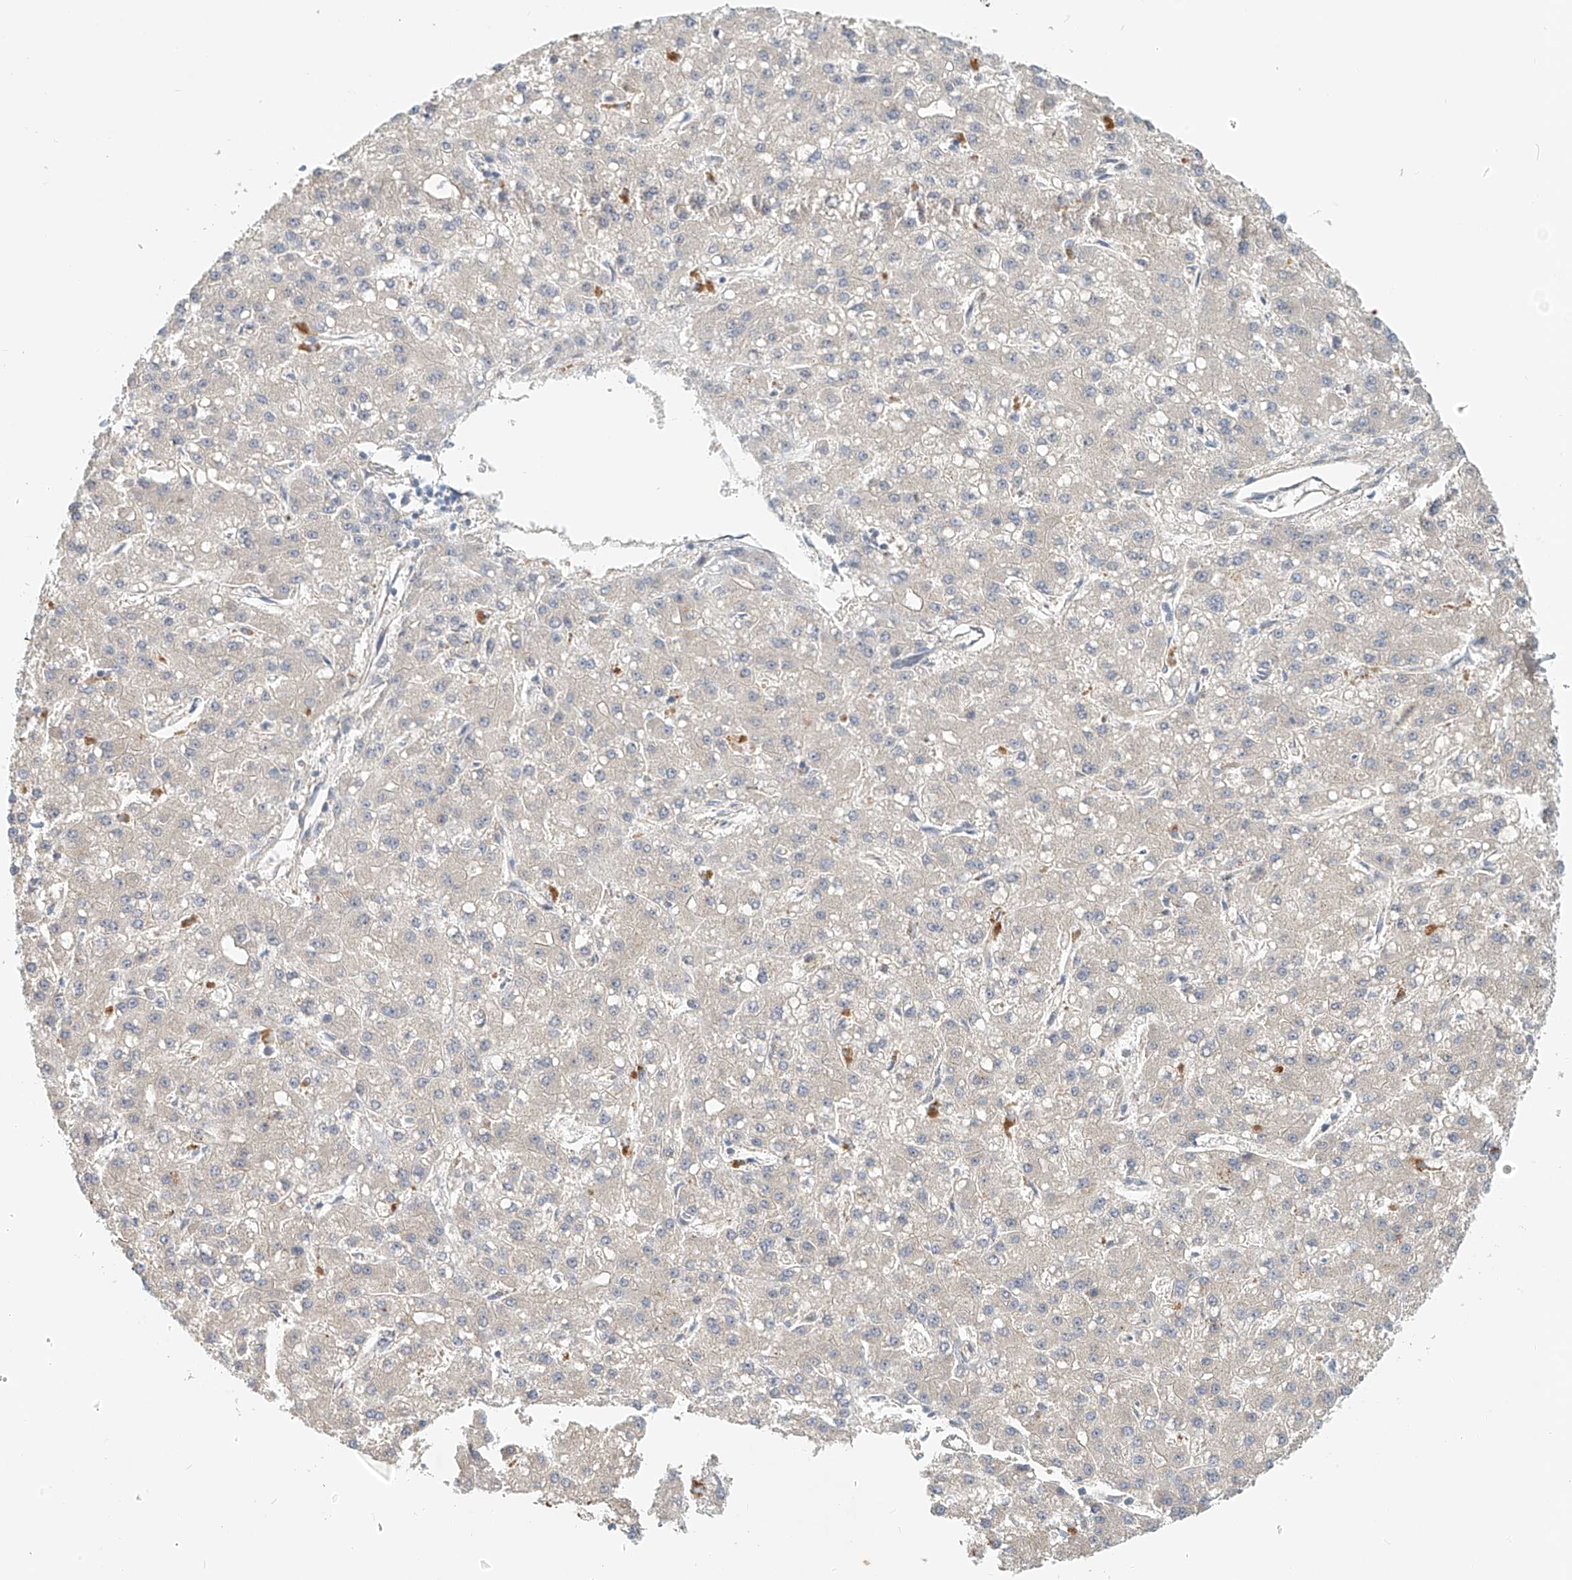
{"staining": {"intensity": "negative", "quantity": "none", "location": "none"}, "tissue": "liver cancer", "cell_type": "Tumor cells", "image_type": "cancer", "snomed": [{"axis": "morphology", "description": "Carcinoma, Hepatocellular, NOS"}, {"axis": "topography", "description": "Liver"}], "caption": "Liver hepatocellular carcinoma stained for a protein using immunohistochemistry displays no staining tumor cells.", "gene": "LYRM9", "patient": {"sex": "male", "age": 67}}